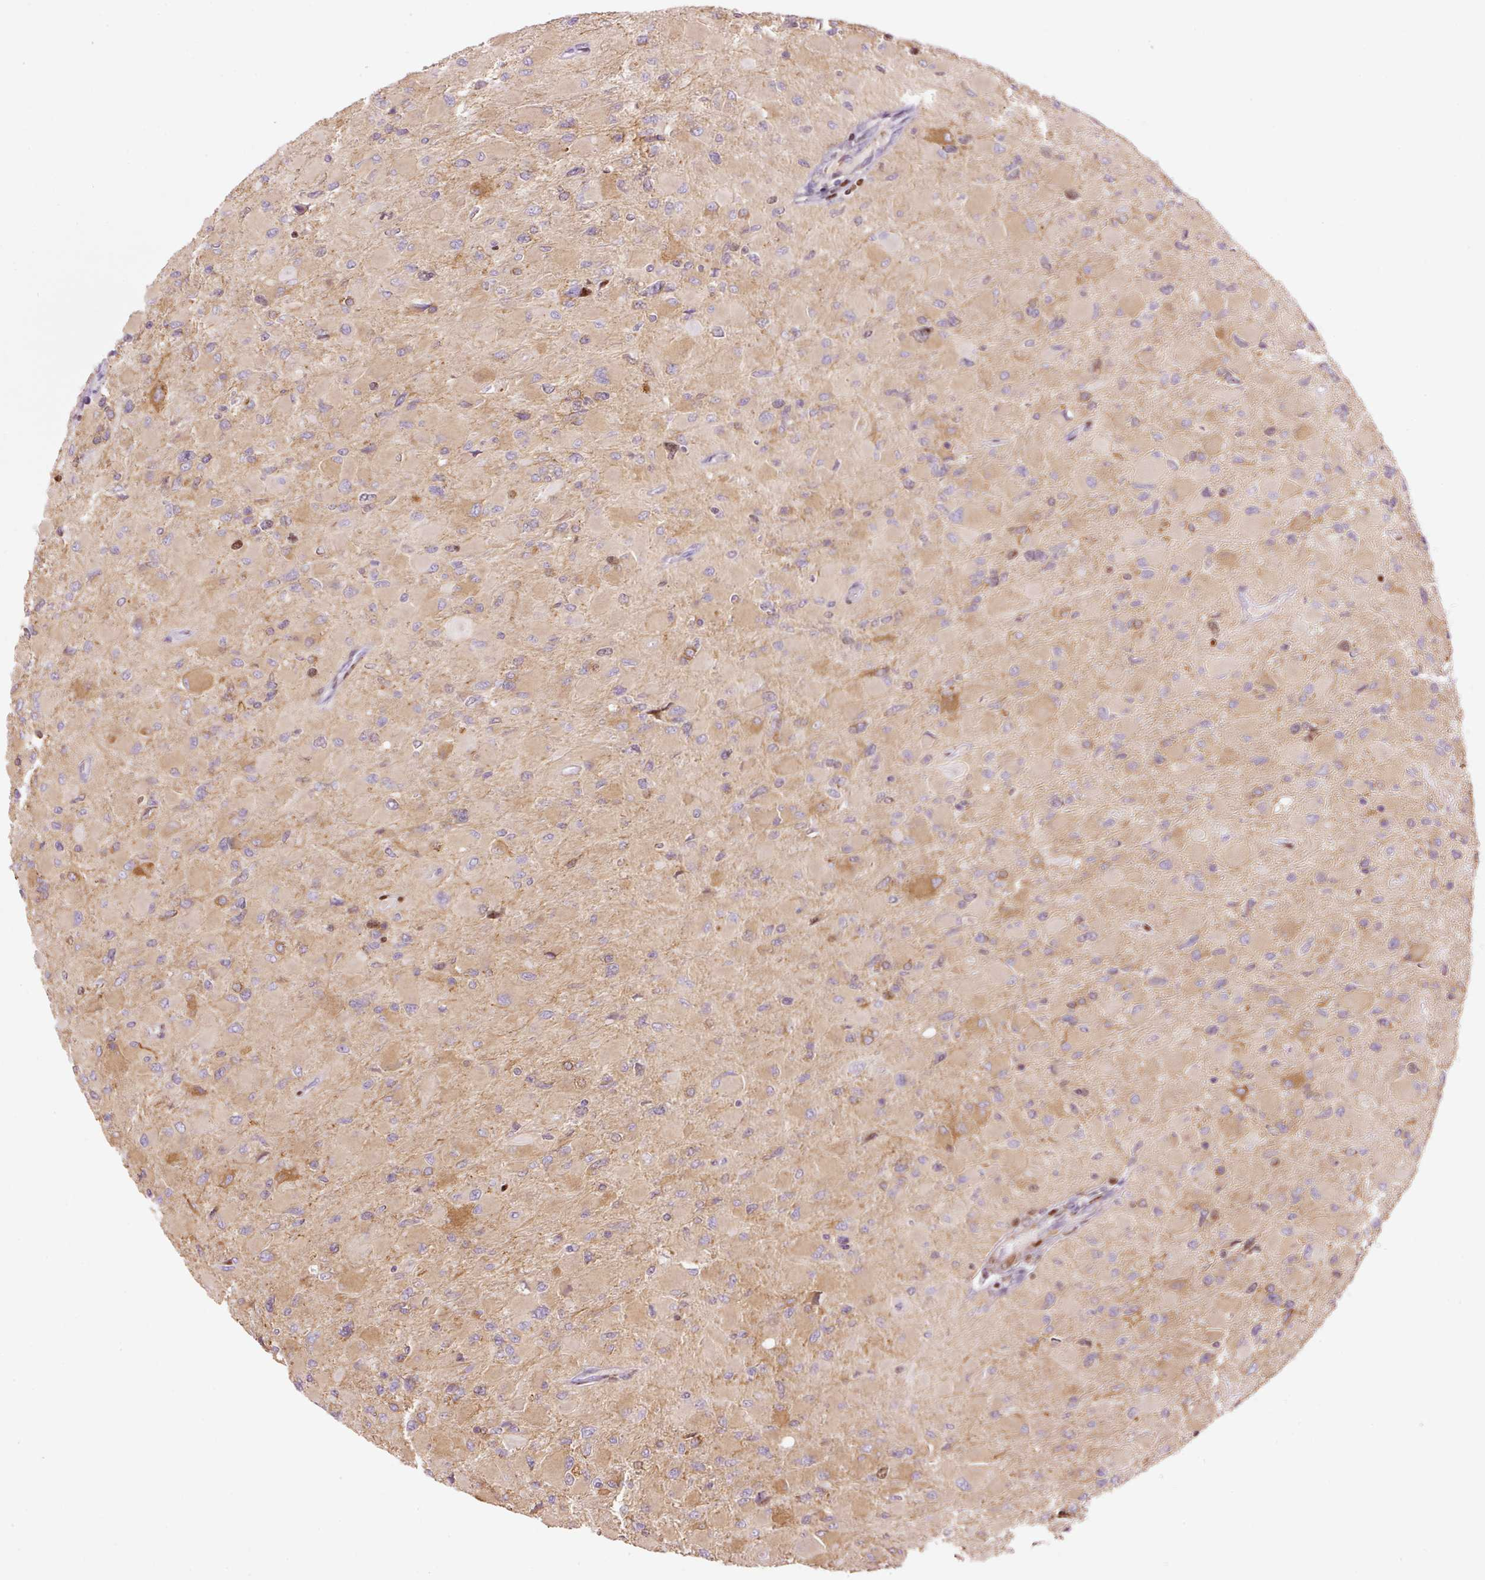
{"staining": {"intensity": "moderate", "quantity": "<25%", "location": "cytoplasmic/membranous"}, "tissue": "glioma", "cell_type": "Tumor cells", "image_type": "cancer", "snomed": [{"axis": "morphology", "description": "Glioma, malignant, High grade"}, {"axis": "topography", "description": "Cerebral cortex"}], "caption": "Brown immunohistochemical staining in human glioma demonstrates moderate cytoplasmic/membranous staining in approximately <25% of tumor cells. The staining was performed using DAB (3,3'-diaminobenzidine), with brown indicating positive protein expression. Nuclei are stained blue with hematoxylin.", "gene": "TMEM8B", "patient": {"sex": "female", "age": 36}}